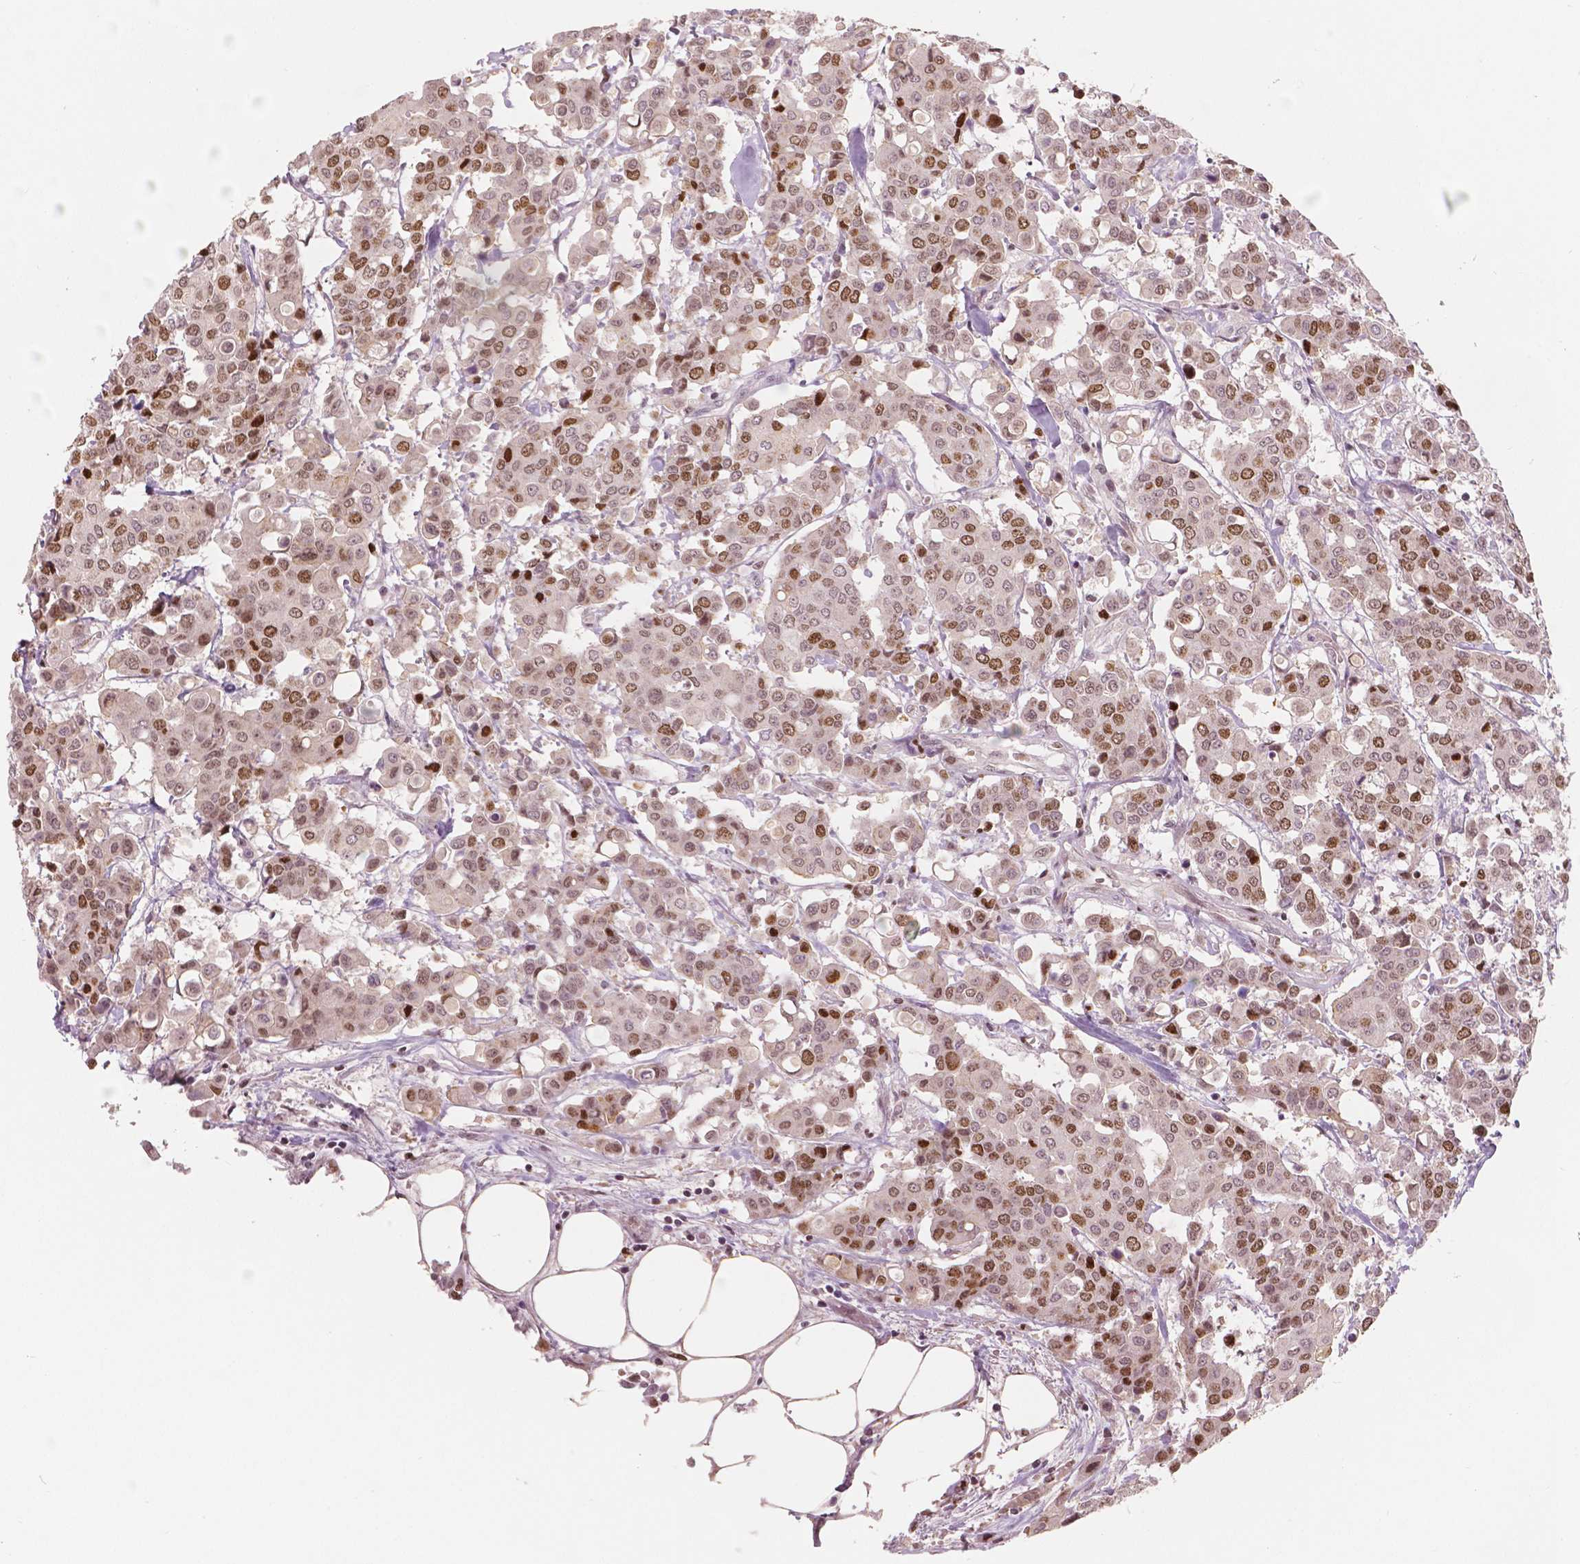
{"staining": {"intensity": "moderate", "quantity": "25%-75%", "location": "nuclear"}, "tissue": "carcinoid", "cell_type": "Tumor cells", "image_type": "cancer", "snomed": [{"axis": "morphology", "description": "Carcinoid, malignant, NOS"}, {"axis": "topography", "description": "Colon"}], "caption": "Immunohistochemical staining of malignant carcinoid displays medium levels of moderate nuclear protein positivity in about 25%-75% of tumor cells. (Brightfield microscopy of DAB IHC at high magnification).", "gene": "NSD2", "patient": {"sex": "male", "age": 81}}